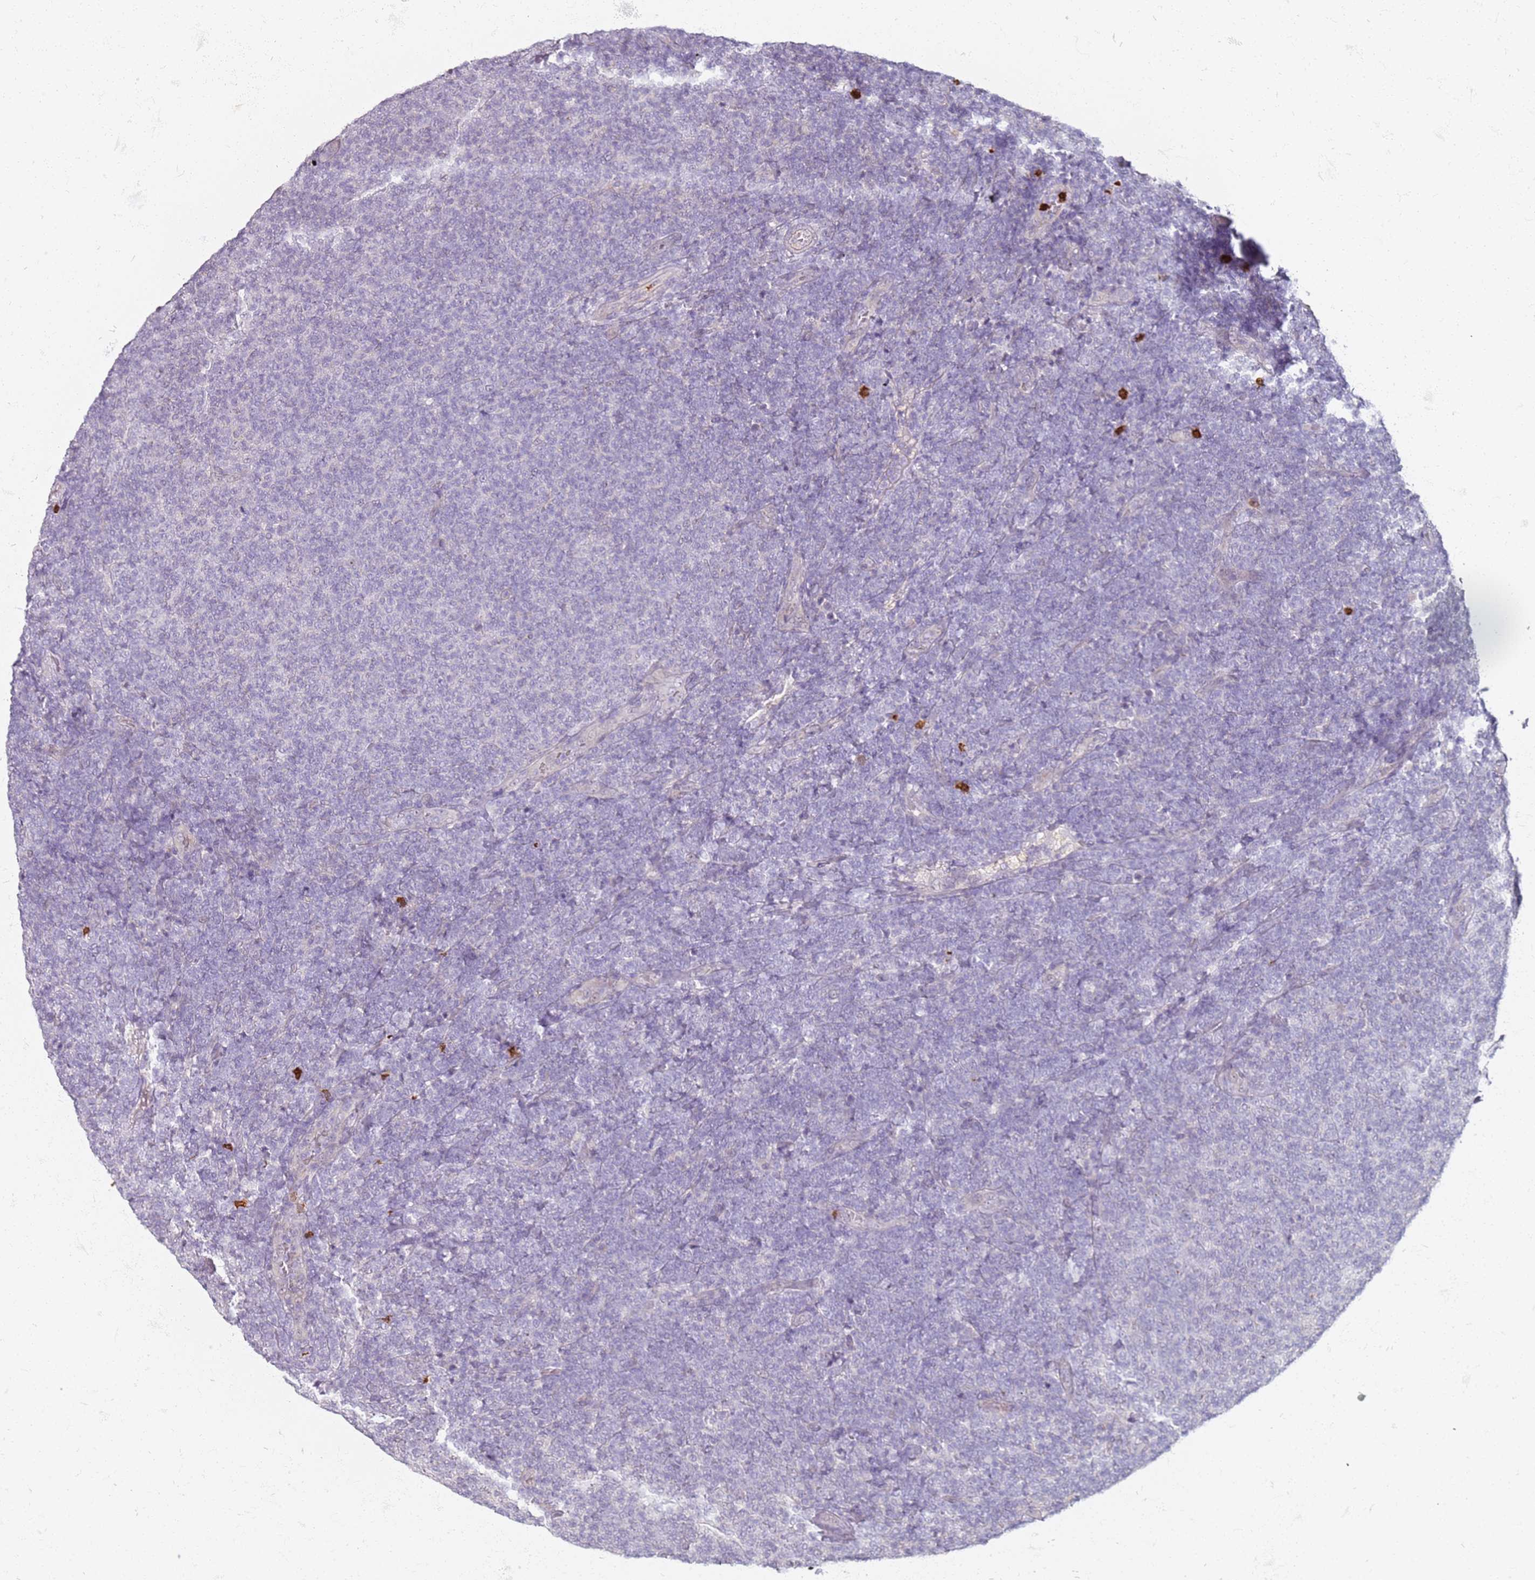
{"staining": {"intensity": "negative", "quantity": "none", "location": "none"}, "tissue": "lymphoma", "cell_type": "Tumor cells", "image_type": "cancer", "snomed": [{"axis": "morphology", "description": "Malignant lymphoma, non-Hodgkin's type, Low grade"}, {"axis": "topography", "description": "Lymph node"}], "caption": "This is an IHC histopathology image of human lymphoma. There is no staining in tumor cells.", "gene": "CD40LG", "patient": {"sex": "male", "age": 66}}